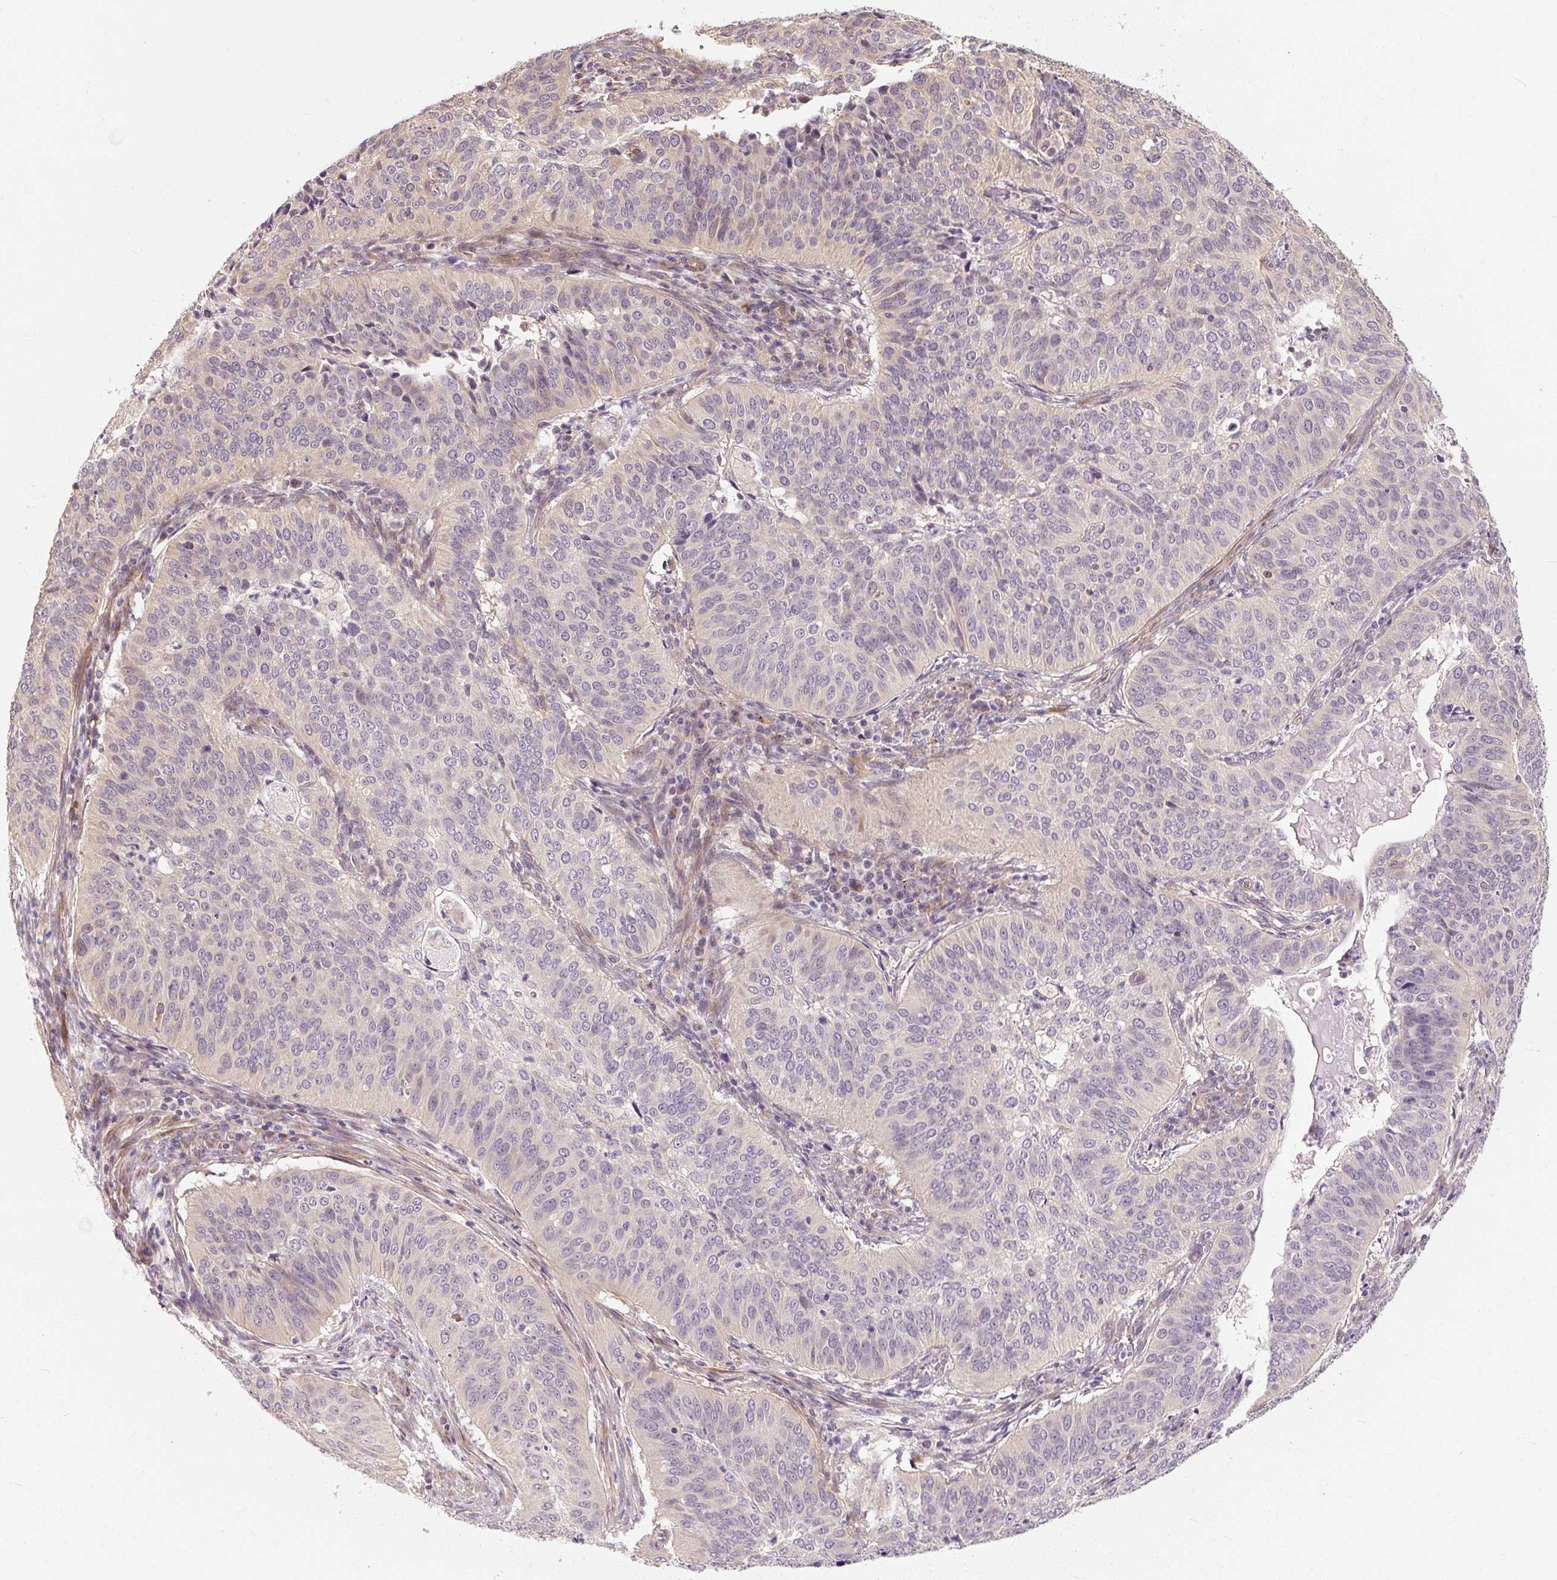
{"staining": {"intensity": "negative", "quantity": "none", "location": "none"}, "tissue": "cervical cancer", "cell_type": "Tumor cells", "image_type": "cancer", "snomed": [{"axis": "morphology", "description": "Normal tissue, NOS"}, {"axis": "morphology", "description": "Squamous cell carcinoma, NOS"}, {"axis": "topography", "description": "Cervix"}], "caption": "Immunohistochemistry (IHC) image of human cervical cancer stained for a protein (brown), which exhibits no staining in tumor cells.", "gene": "RB1CC1", "patient": {"sex": "female", "age": 39}}